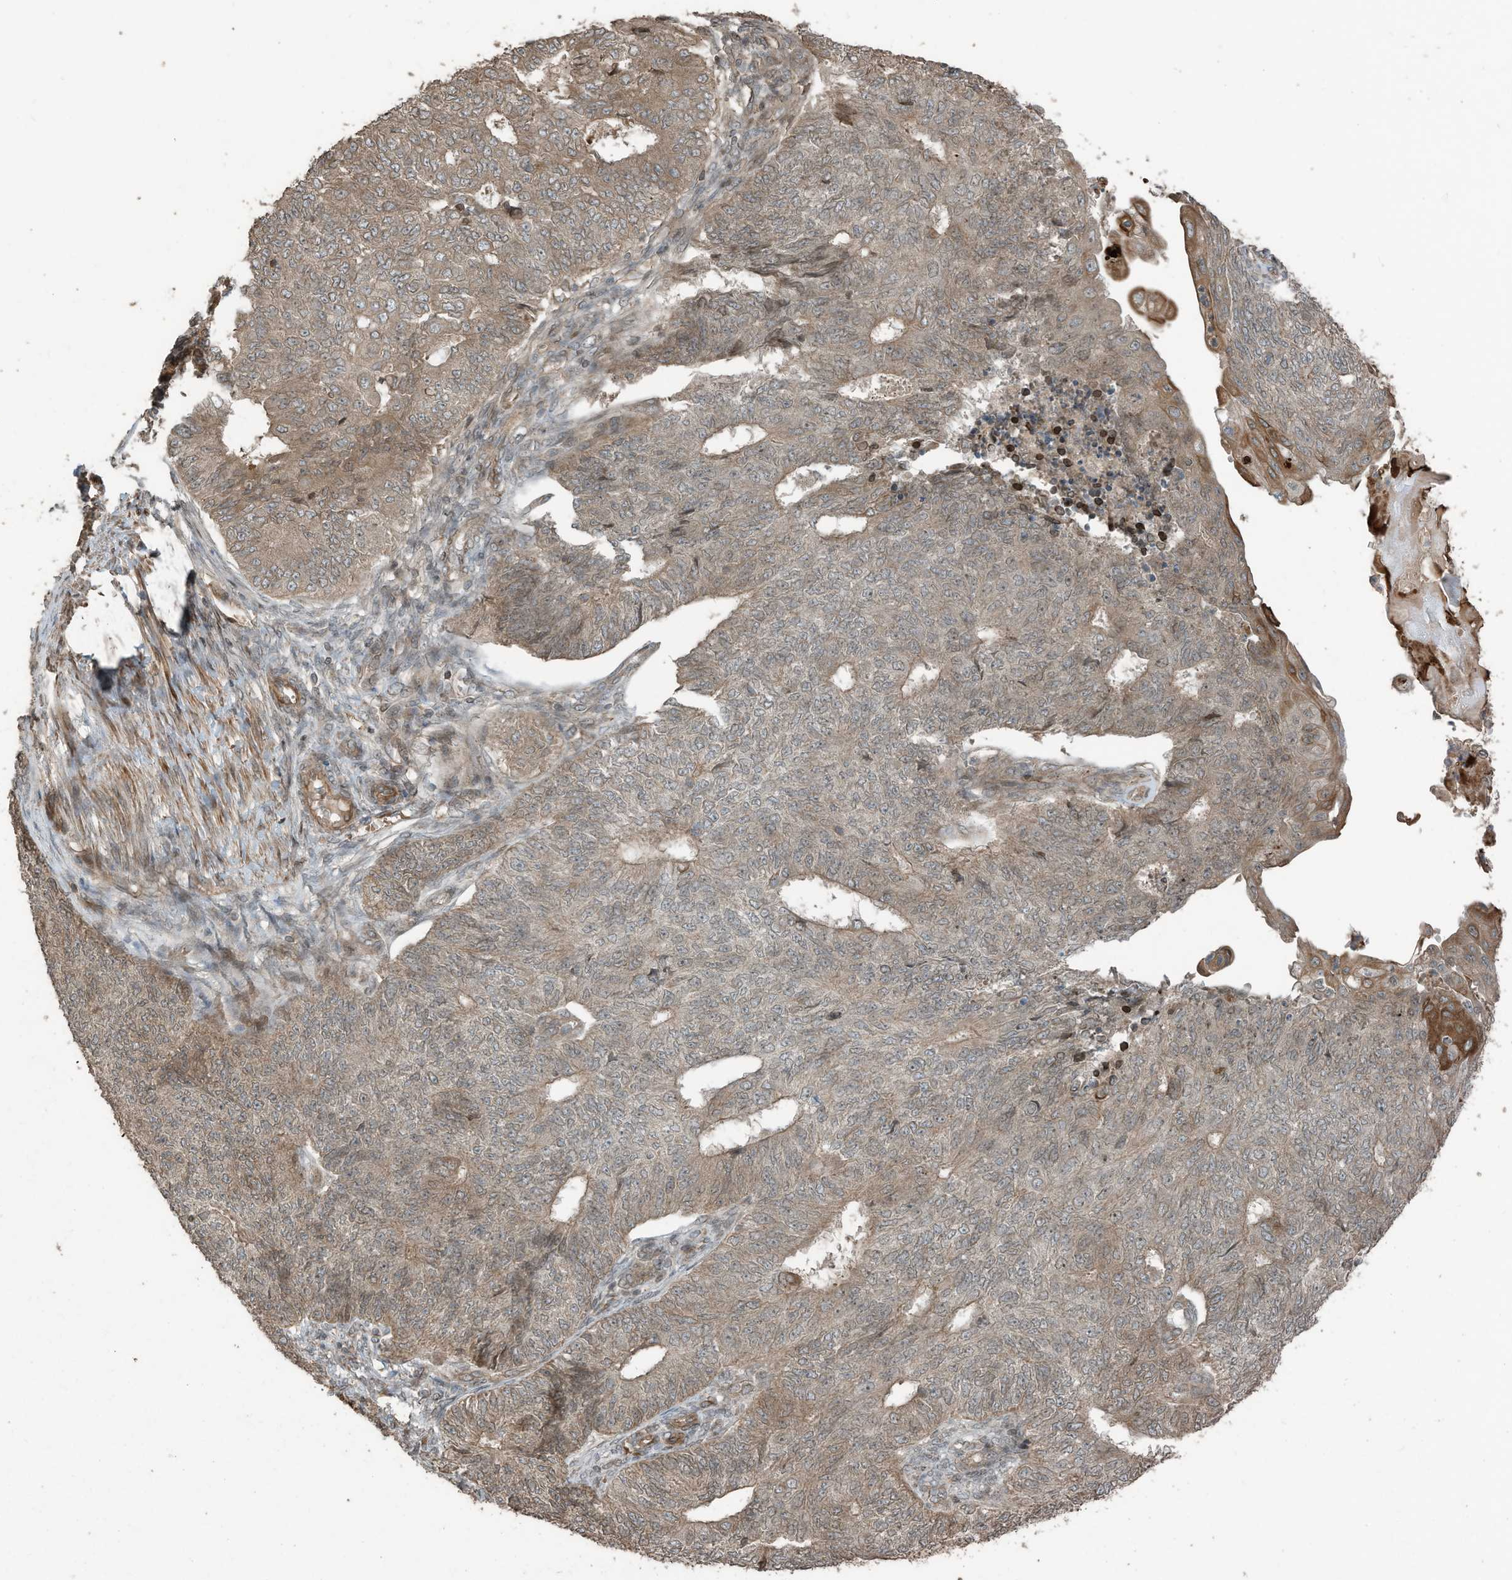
{"staining": {"intensity": "moderate", "quantity": ">75%", "location": "cytoplasmic/membranous"}, "tissue": "endometrial cancer", "cell_type": "Tumor cells", "image_type": "cancer", "snomed": [{"axis": "morphology", "description": "Adenocarcinoma, NOS"}, {"axis": "topography", "description": "Endometrium"}], "caption": "Tumor cells exhibit medium levels of moderate cytoplasmic/membranous expression in about >75% of cells in human endometrial adenocarcinoma. (DAB IHC with brightfield microscopy, high magnification).", "gene": "ZNF653", "patient": {"sex": "female", "age": 32}}